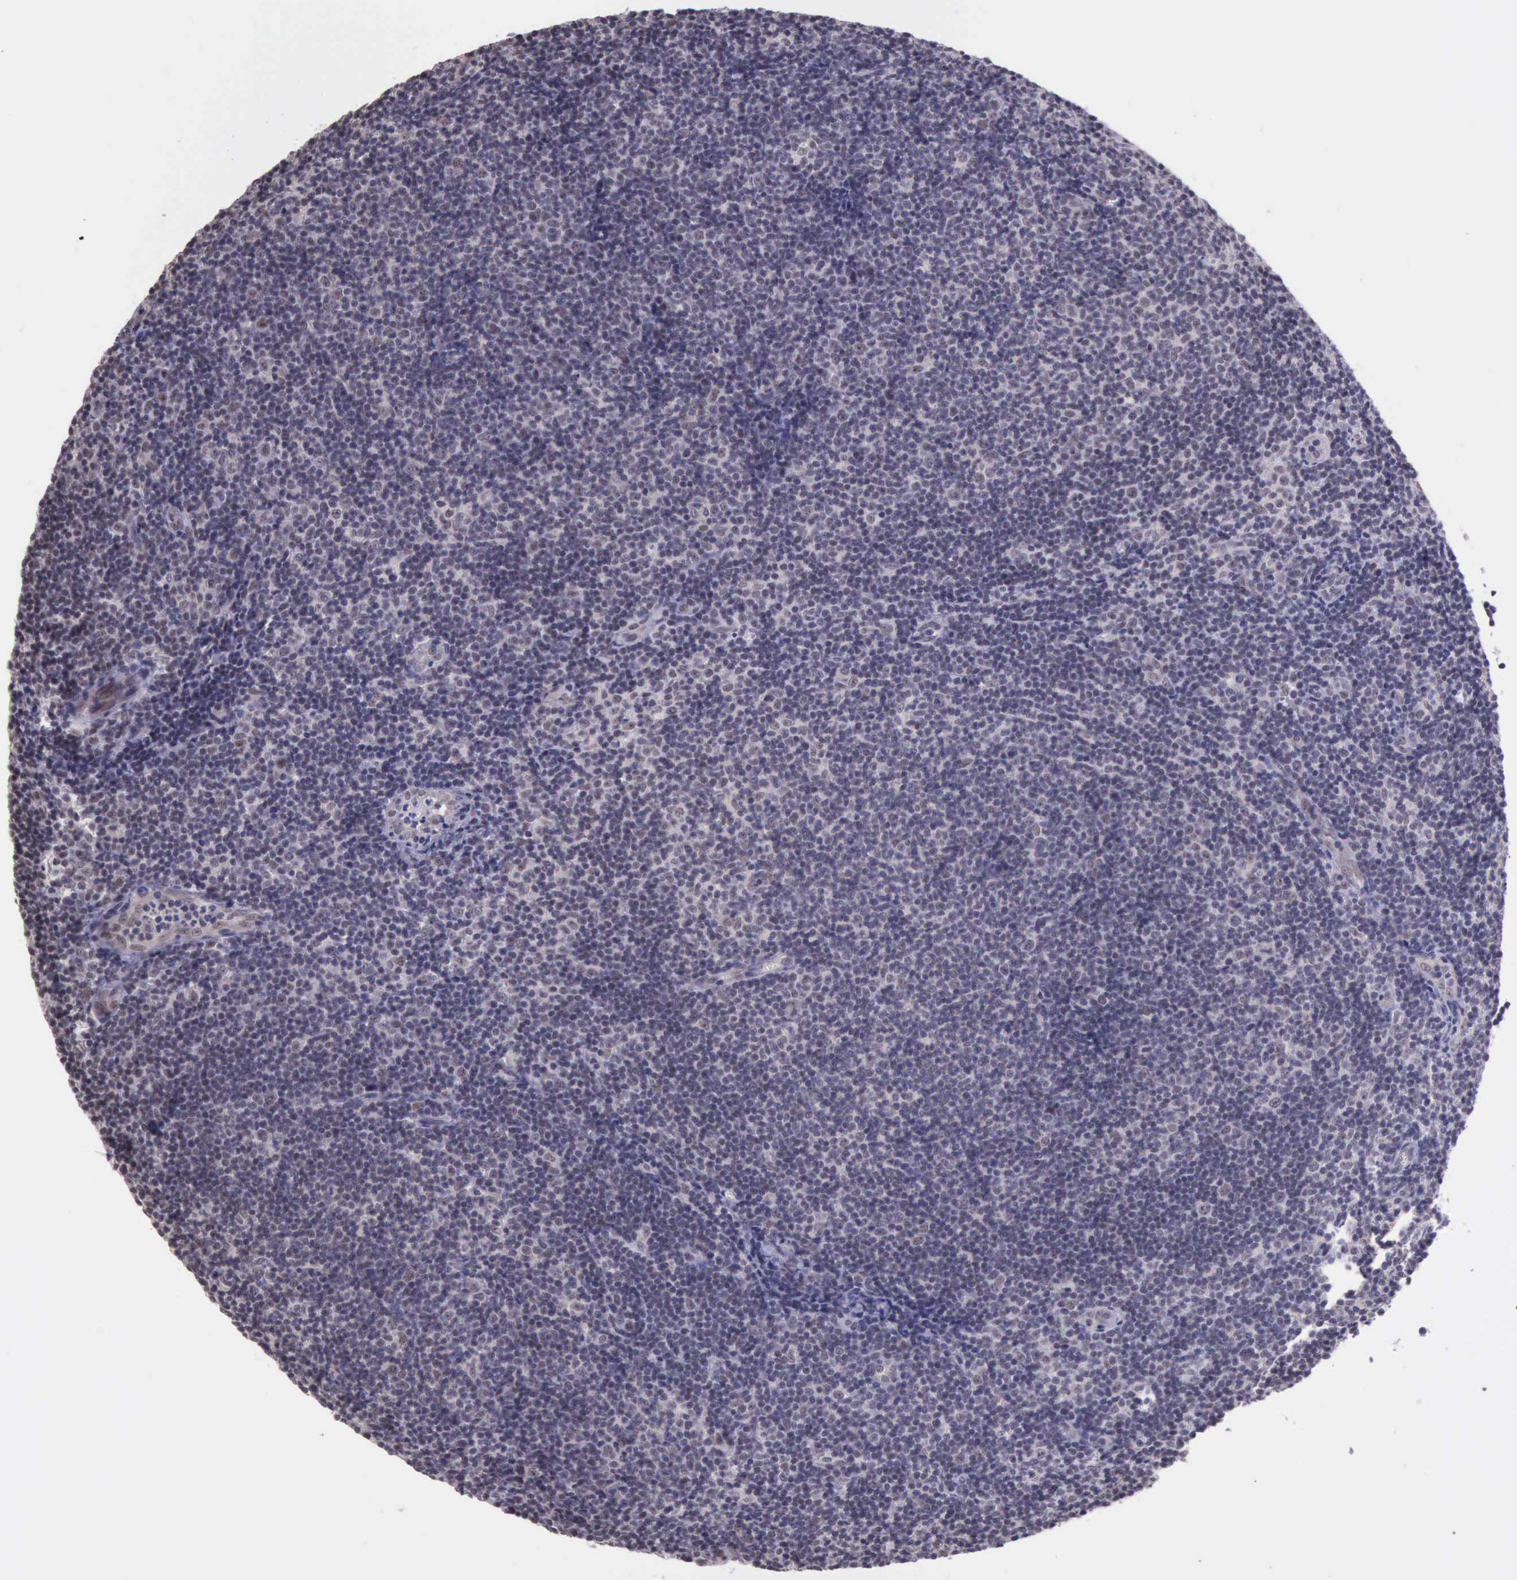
{"staining": {"intensity": "moderate", "quantity": ">75%", "location": "nuclear"}, "tissue": "lymphoma", "cell_type": "Tumor cells", "image_type": "cancer", "snomed": [{"axis": "morphology", "description": "Malignant lymphoma, non-Hodgkin's type, Low grade"}, {"axis": "topography", "description": "Lymph node"}], "caption": "Protein expression analysis of lymphoma shows moderate nuclear positivity in about >75% of tumor cells.", "gene": "PRPF39", "patient": {"sex": "male", "age": 49}}